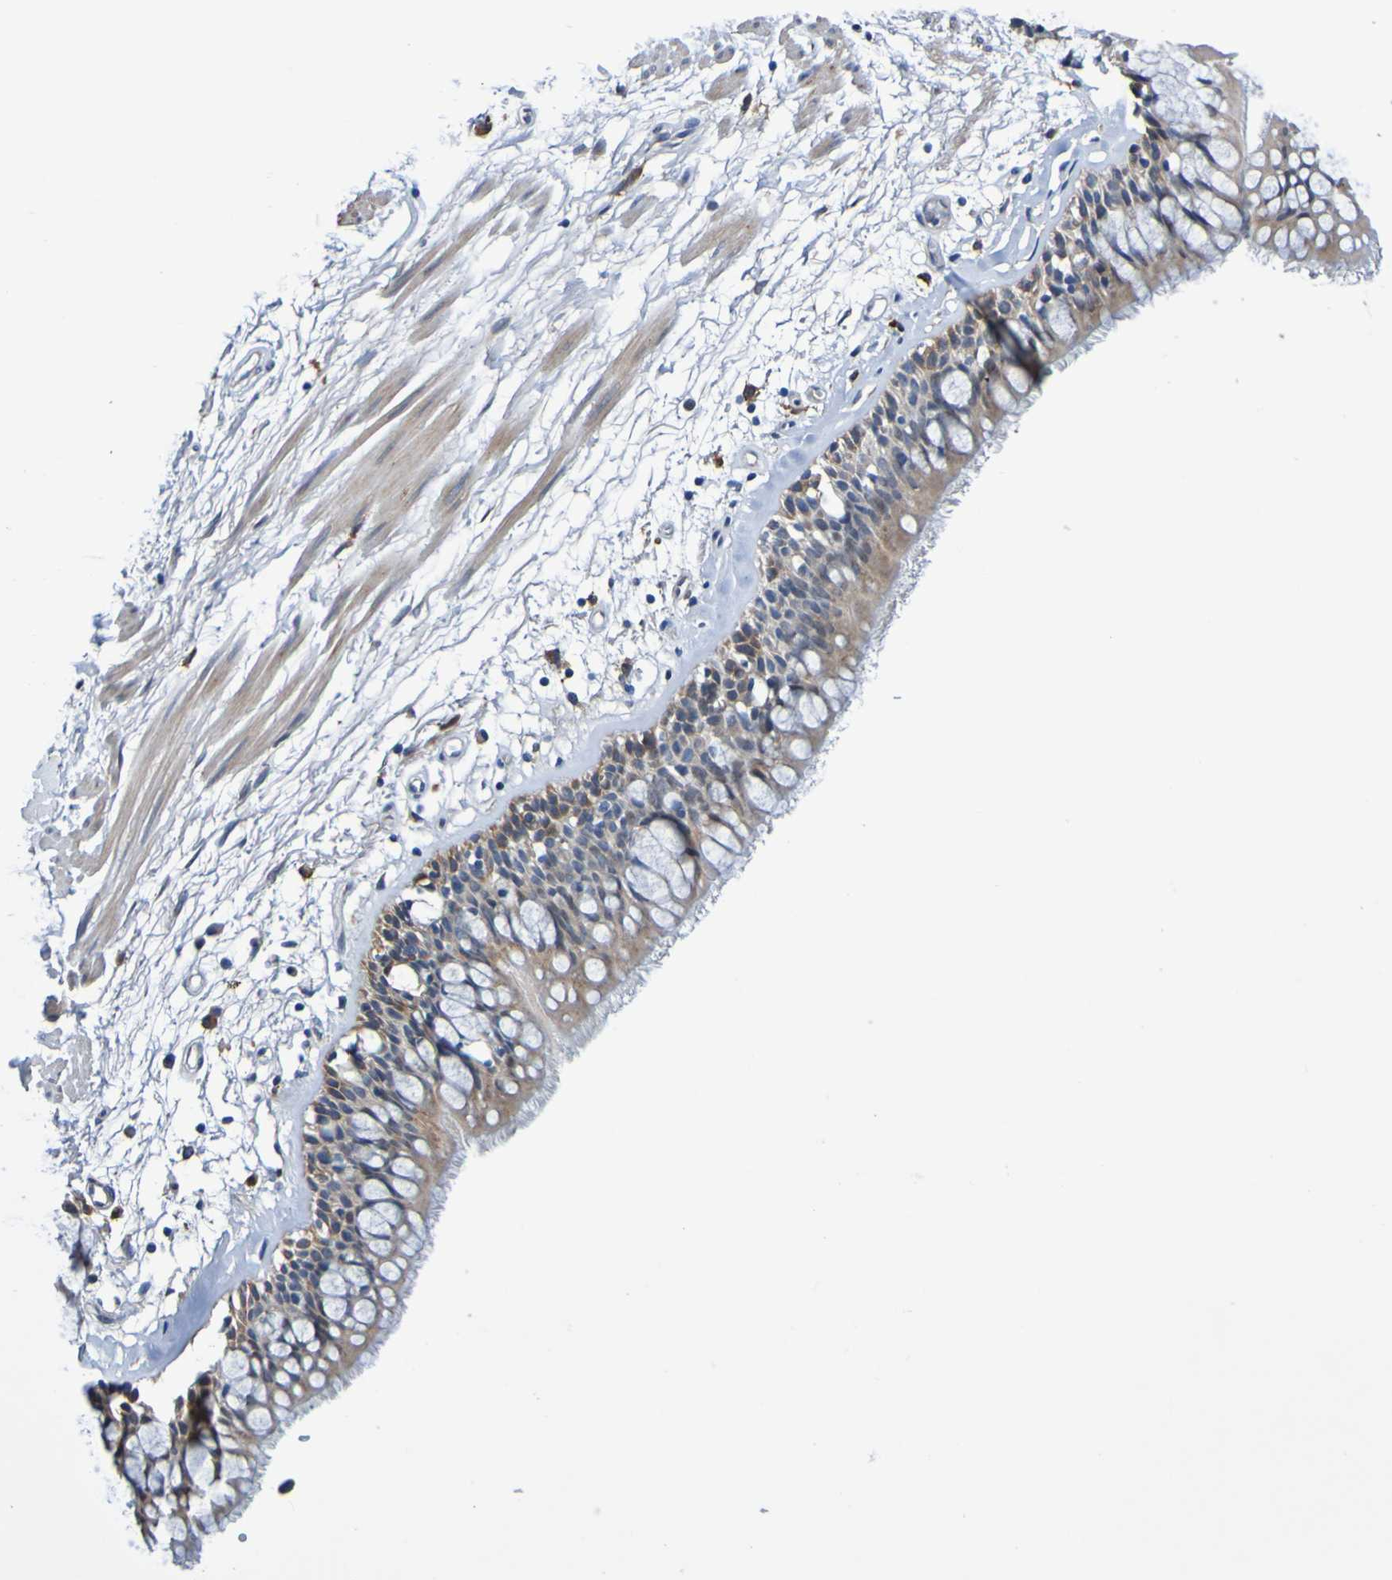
{"staining": {"intensity": "moderate", "quantity": ">75%", "location": "cytoplasmic/membranous"}, "tissue": "bronchus", "cell_type": "Respiratory epithelial cells", "image_type": "normal", "snomed": [{"axis": "morphology", "description": "Normal tissue, NOS"}, {"axis": "morphology", "description": "Adenocarcinoma, NOS"}, {"axis": "topography", "description": "Bronchus"}, {"axis": "topography", "description": "Lung"}], "caption": "This image exhibits IHC staining of unremarkable bronchus, with medium moderate cytoplasmic/membranous staining in about >75% of respiratory epithelial cells.", "gene": "METAP2", "patient": {"sex": "female", "age": 54}}